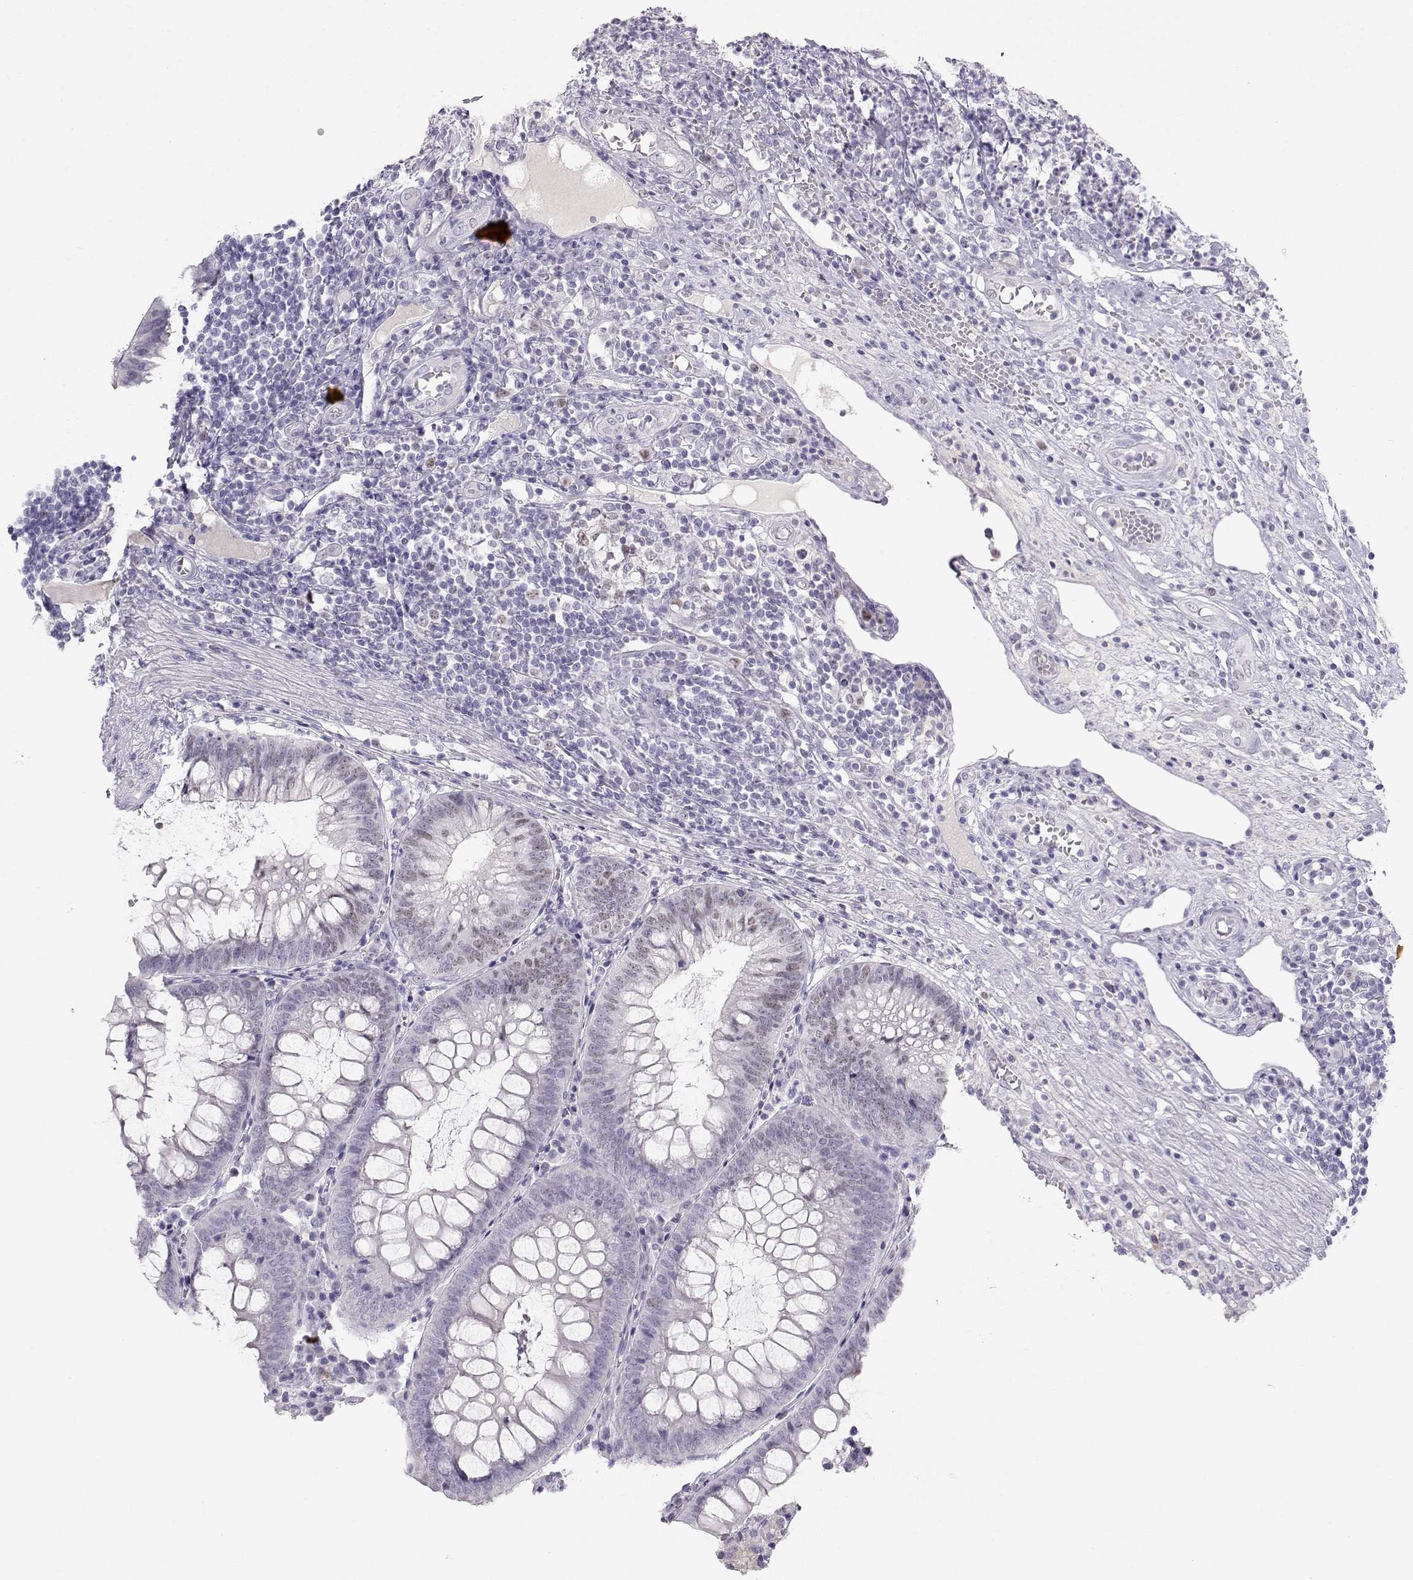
{"staining": {"intensity": "weak", "quantity": "<25%", "location": "nuclear"}, "tissue": "appendix", "cell_type": "Glandular cells", "image_type": "normal", "snomed": [{"axis": "morphology", "description": "Normal tissue, NOS"}, {"axis": "morphology", "description": "Inflammation, NOS"}, {"axis": "topography", "description": "Appendix"}], "caption": "An image of human appendix is negative for staining in glandular cells. The staining is performed using DAB (3,3'-diaminobenzidine) brown chromogen with nuclei counter-stained in using hematoxylin.", "gene": "OPN5", "patient": {"sex": "male", "age": 16}}